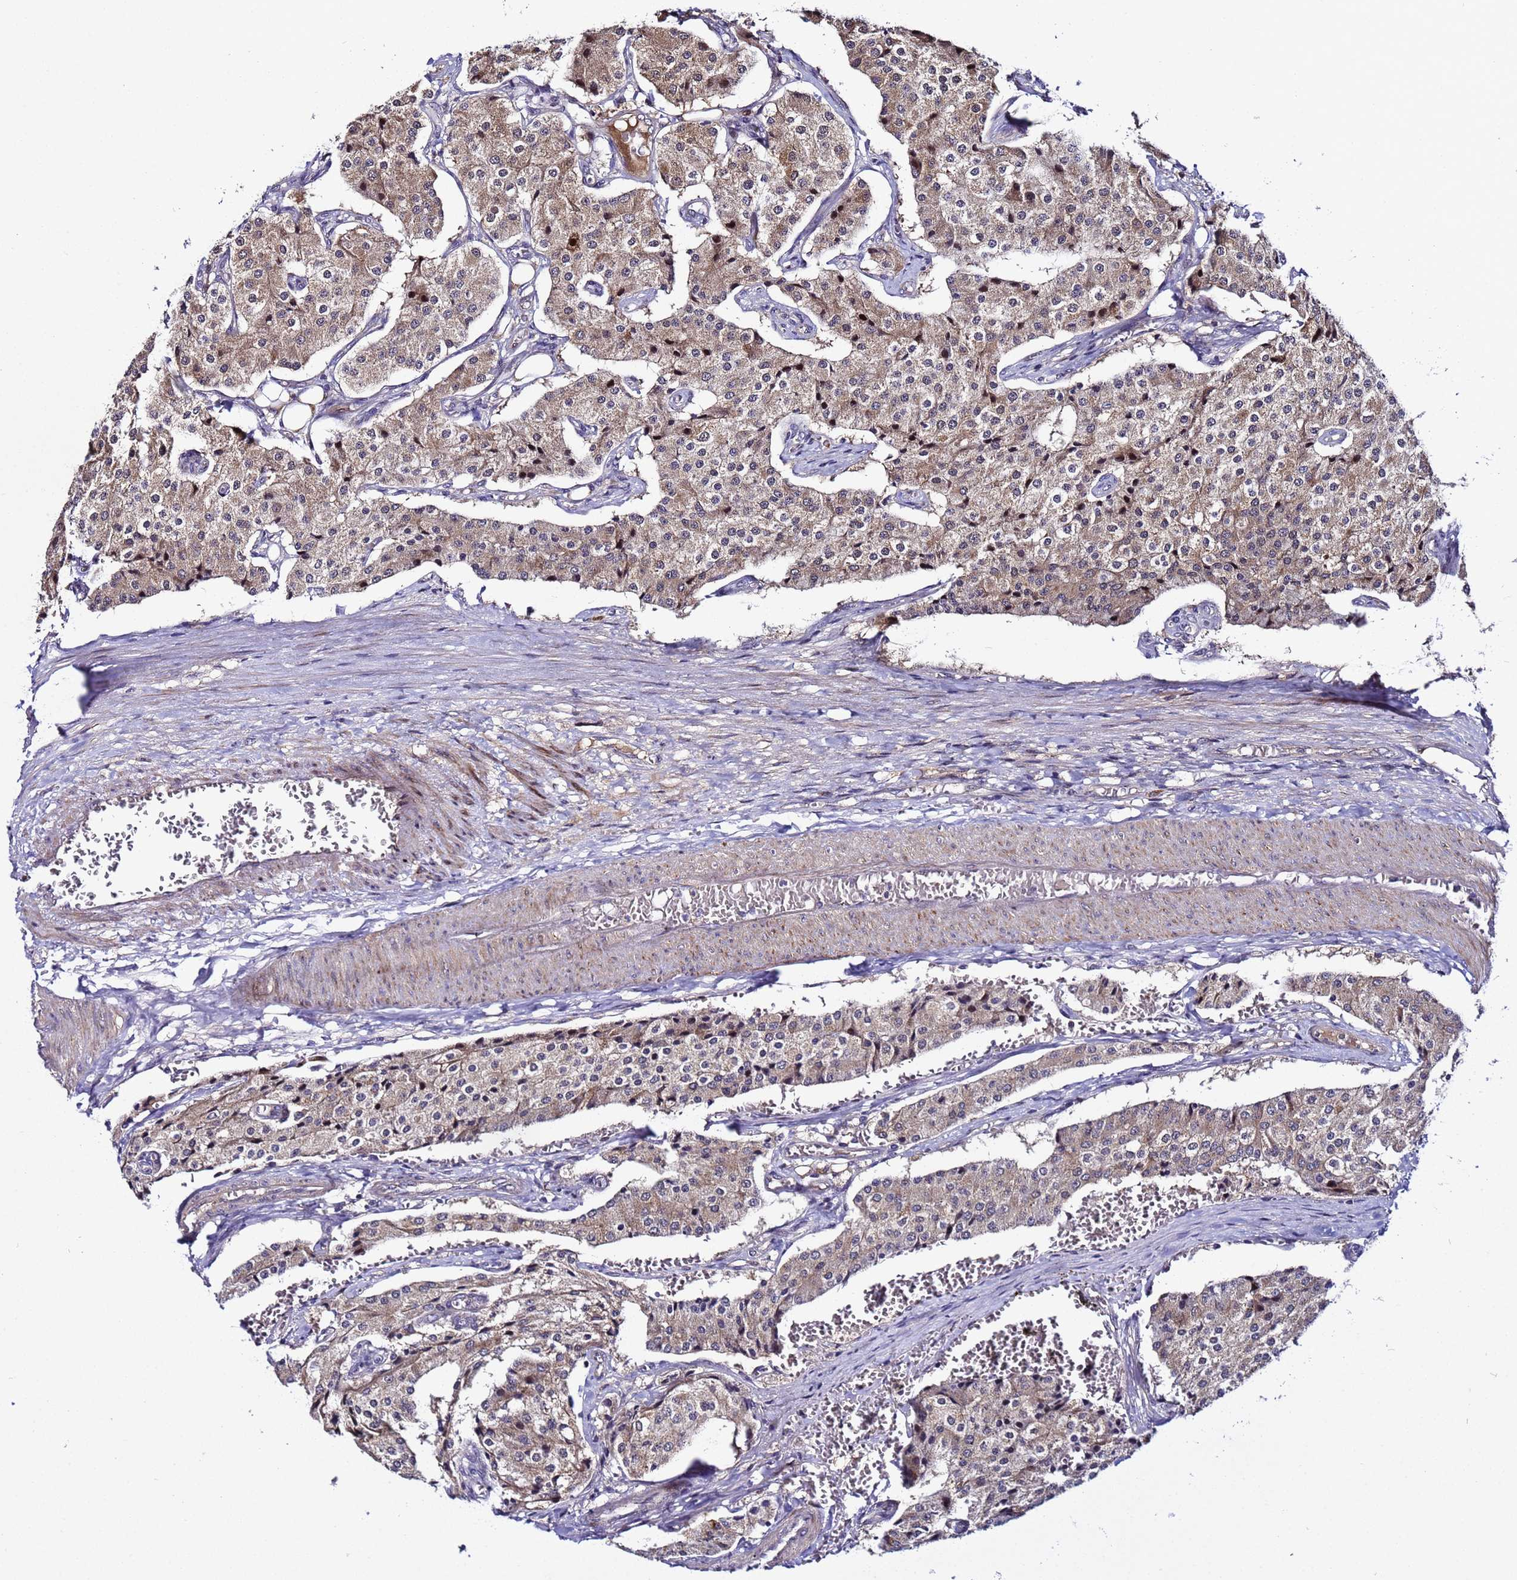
{"staining": {"intensity": "weak", "quantity": ">75%", "location": "cytoplasmic/membranous"}, "tissue": "carcinoid", "cell_type": "Tumor cells", "image_type": "cancer", "snomed": [{"axis": "morphology", "description": "Carcinoid, malignant, NOS"}, {"axis": "topography", "description": "Colon"}], "caption": "Carcinoid was stained to show a protein in brown. There is low levels of weak cytoplasmic/membranous staining in approximately >75% of tumor cells.", "gene": "PLXDC2", "patient": {"sex": "female", "age": 52}}